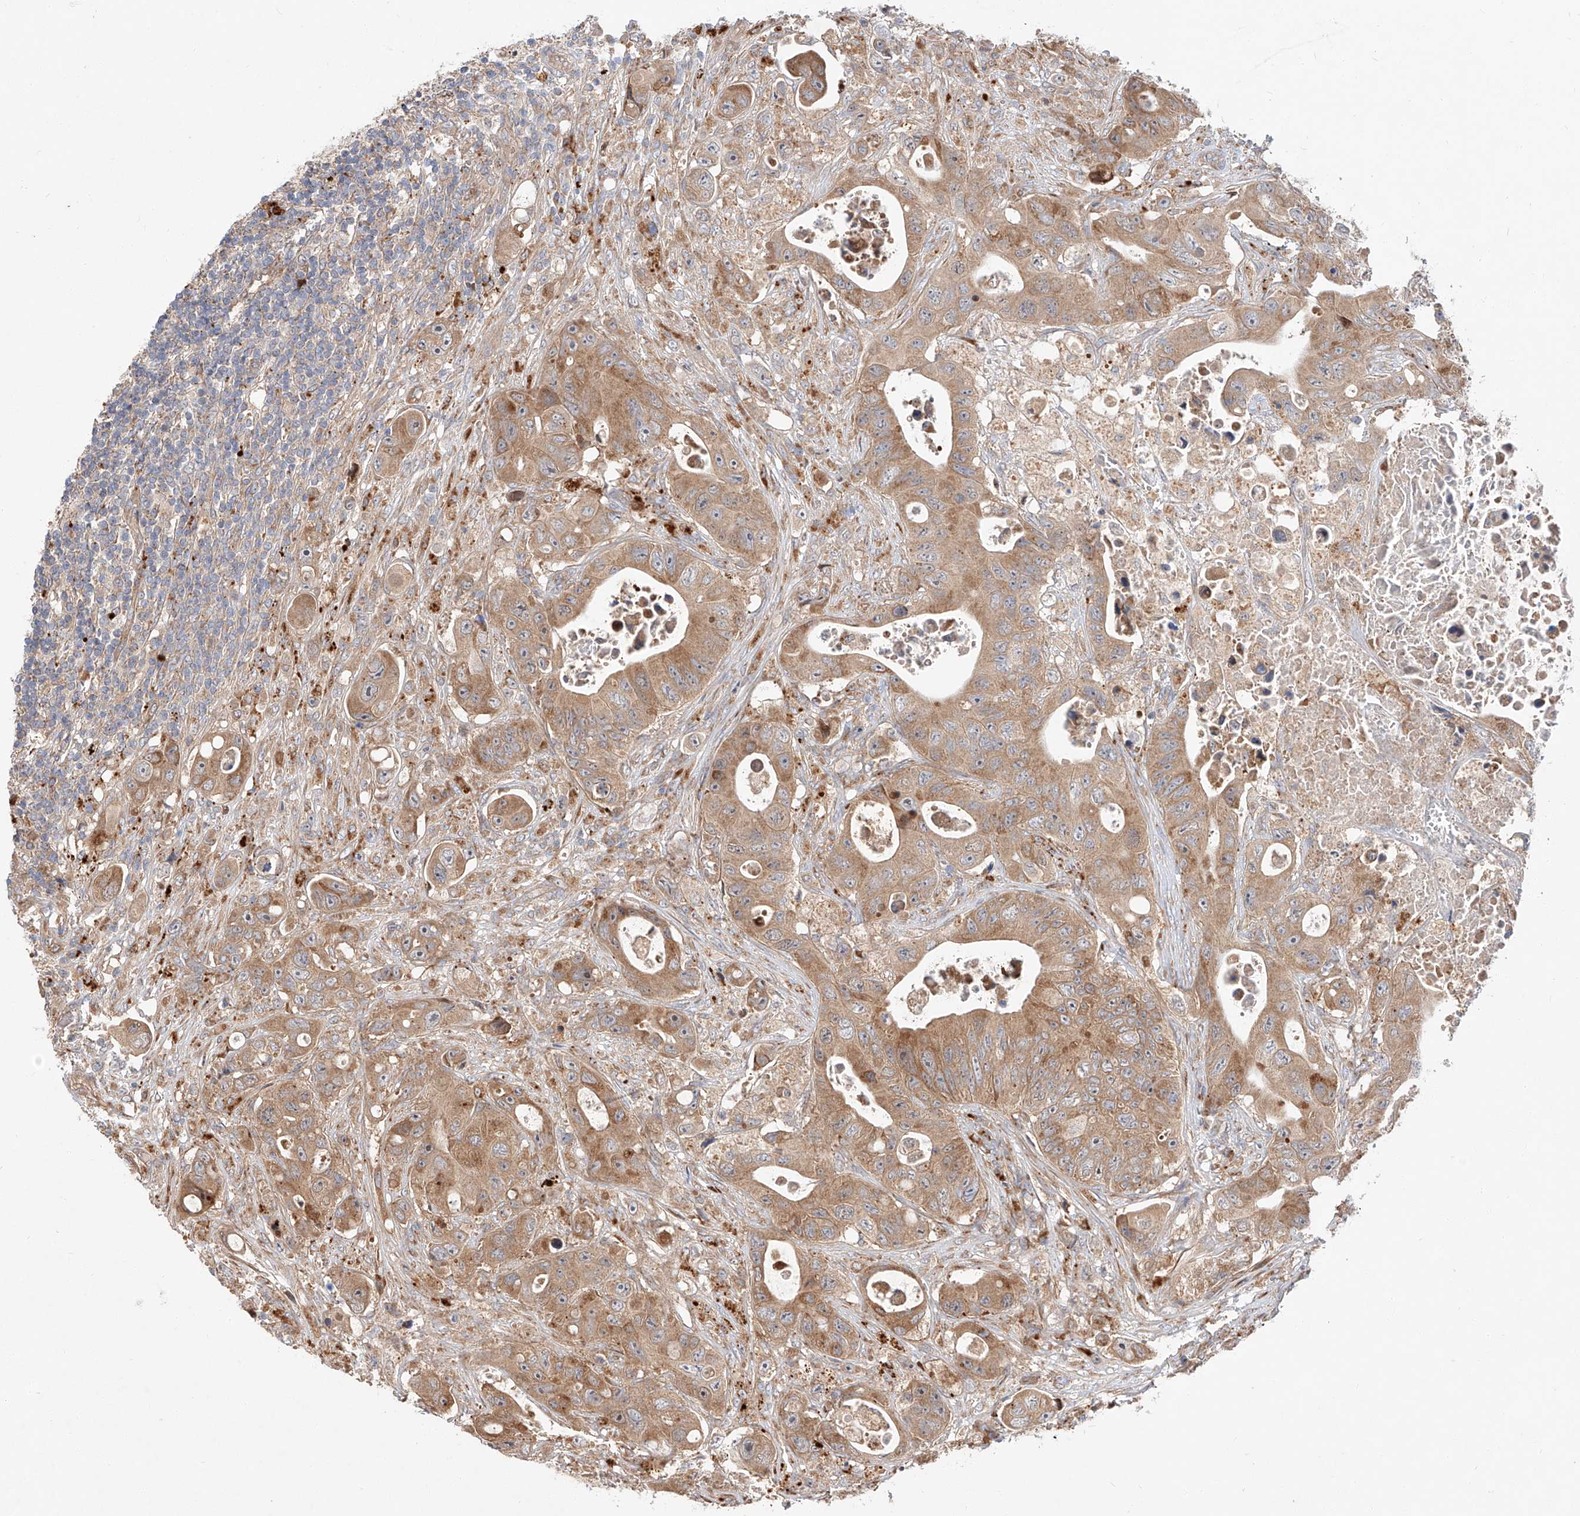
{"staining": {"intensity": "moderate", "quantity": ">75%", "location": "cytoplasmic/membranous"}, "tissue": "colorectal cancer", "cell_type": "Tumor cells", "image_type": "cancer", "snomed": [{"axis": "morphology", "description": "Adenocarcinoma, NOS"}, {"axis": "topography", "description": "Colon"}], "caption": "Colorectal cancer (adenocarcinoma) stained with IHC demonstrates moderate cytoplasmic/membranous staining in about >75% of tumor cells.", "gene": "DIRAS3", "patient": {"sex": "female", "age": 46}}